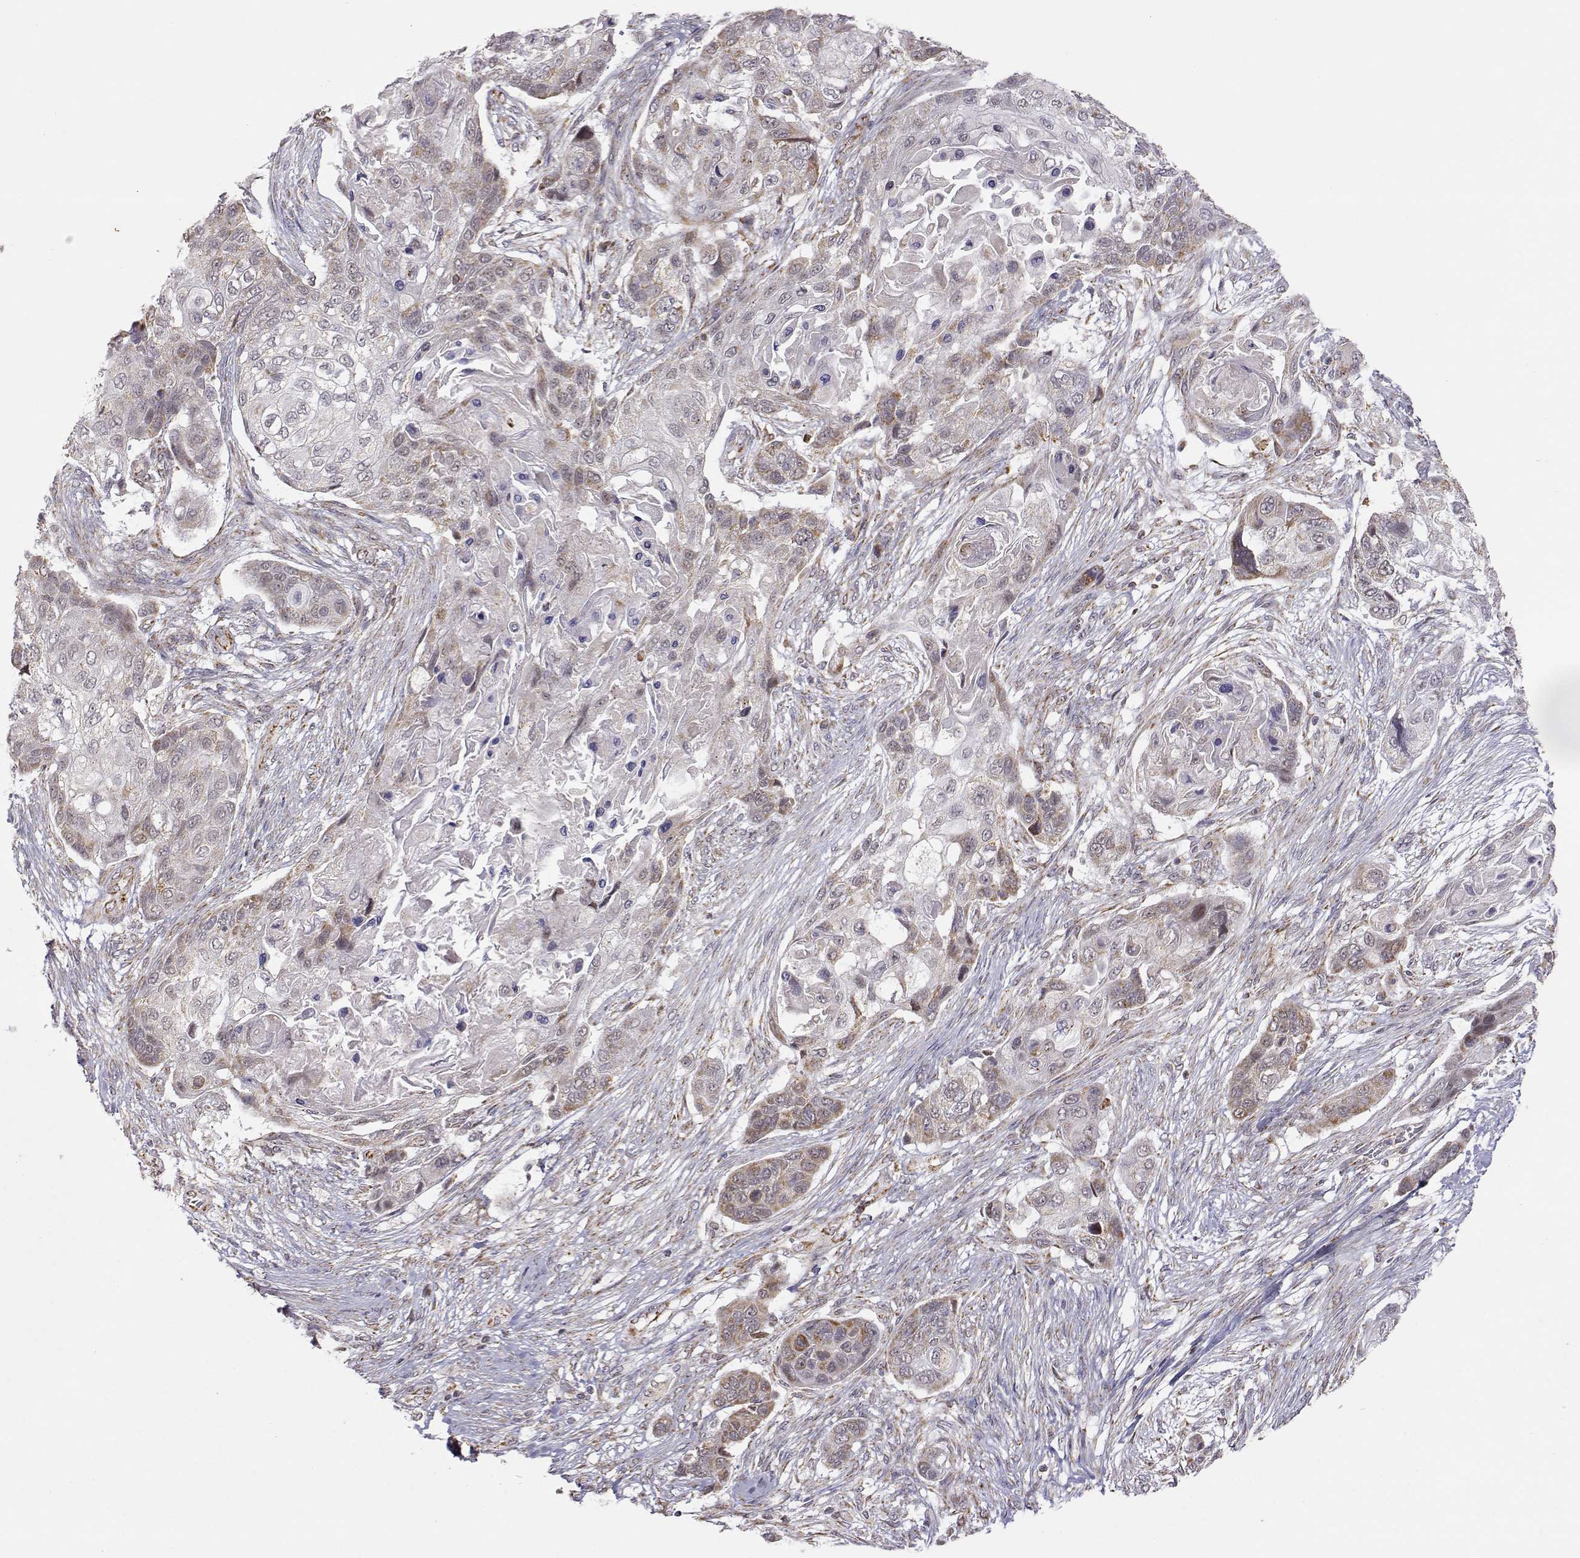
{"staining": {"intensity": "weak", "quantity": "25%-75%", "location": "cytoplasmic/membranous"}, "tissue": "lung cancer", "cell_type": "Tumor cells", "image_type": "cancer", "snomed": [{"axis": "morphology", "description": "Squamous cell carcinoma, NOS"}, {"axis": "topography", "description": "Lung"}], "caption": "The immunohistochemical stain shows weak cytoplasmic/membranous expression in tumor cells of lung cancer tissue. Using DAB (3,3'-diaminobenzidine) (brown) and hematoxylin (blue) stains, captured at high magnification using brightfield microscopy.", "gene": "EXOG", "patient": {"sex": "male", "age": 69}}